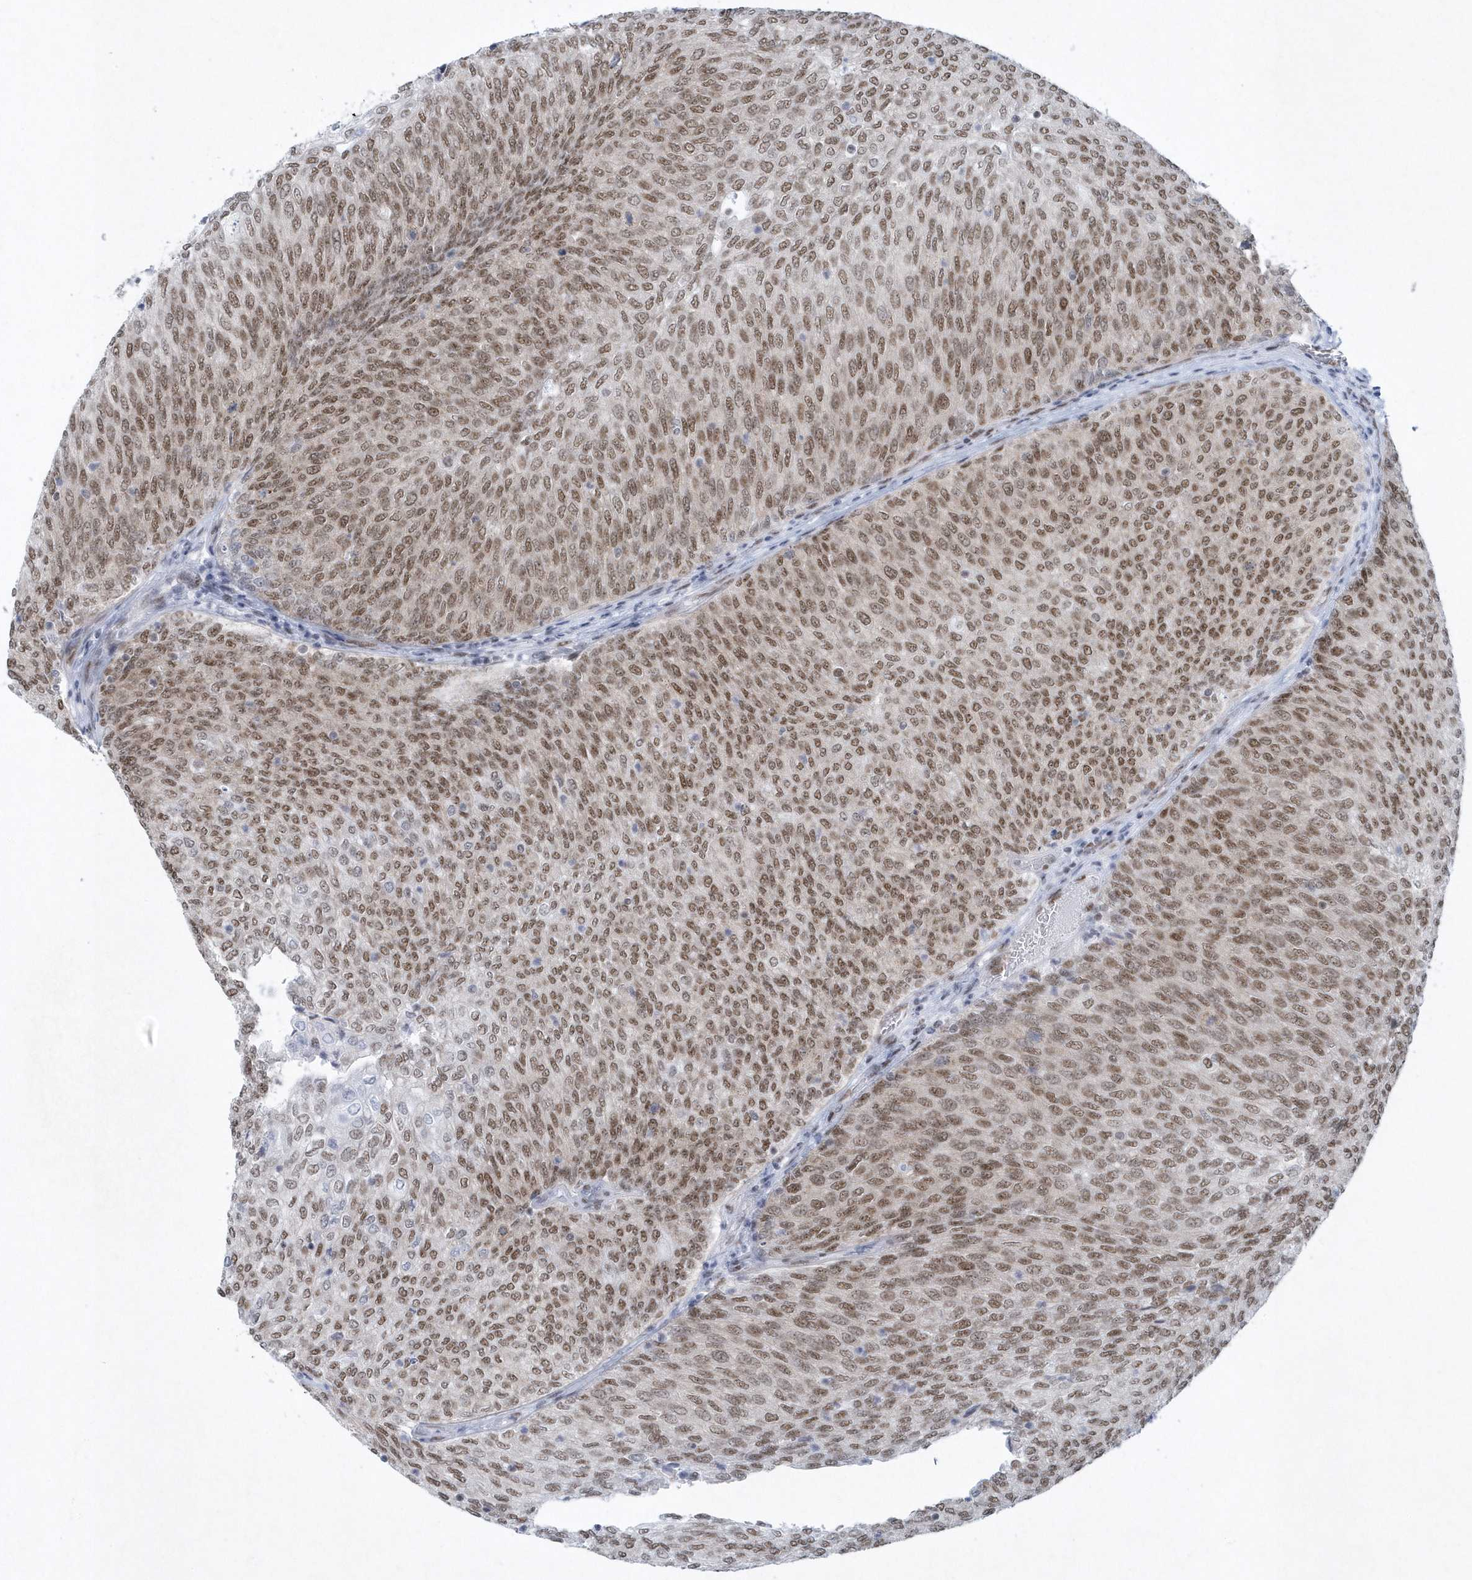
{"staining": {"intensity": "moderate", "quantity": ">75%", "location": "nuclear"}, "tissue": "urothelial cancer", "cell_type": "Tumor cells", "image_type": "cancer", "snomed": [{"axis": "morphology", "description": "Urothelial carcinoma, Low grade"}, {"axis": "topography", "description": "Urinary bladder"}], "caption": "The histopathology image exhibits a brown stain indicating the presence of a protein in the nuclear of tumor cells in urothelial carcinoma (low-grade).", "gene": "DCLRE1A", "patient": {"sex": "female", "age": 79}}